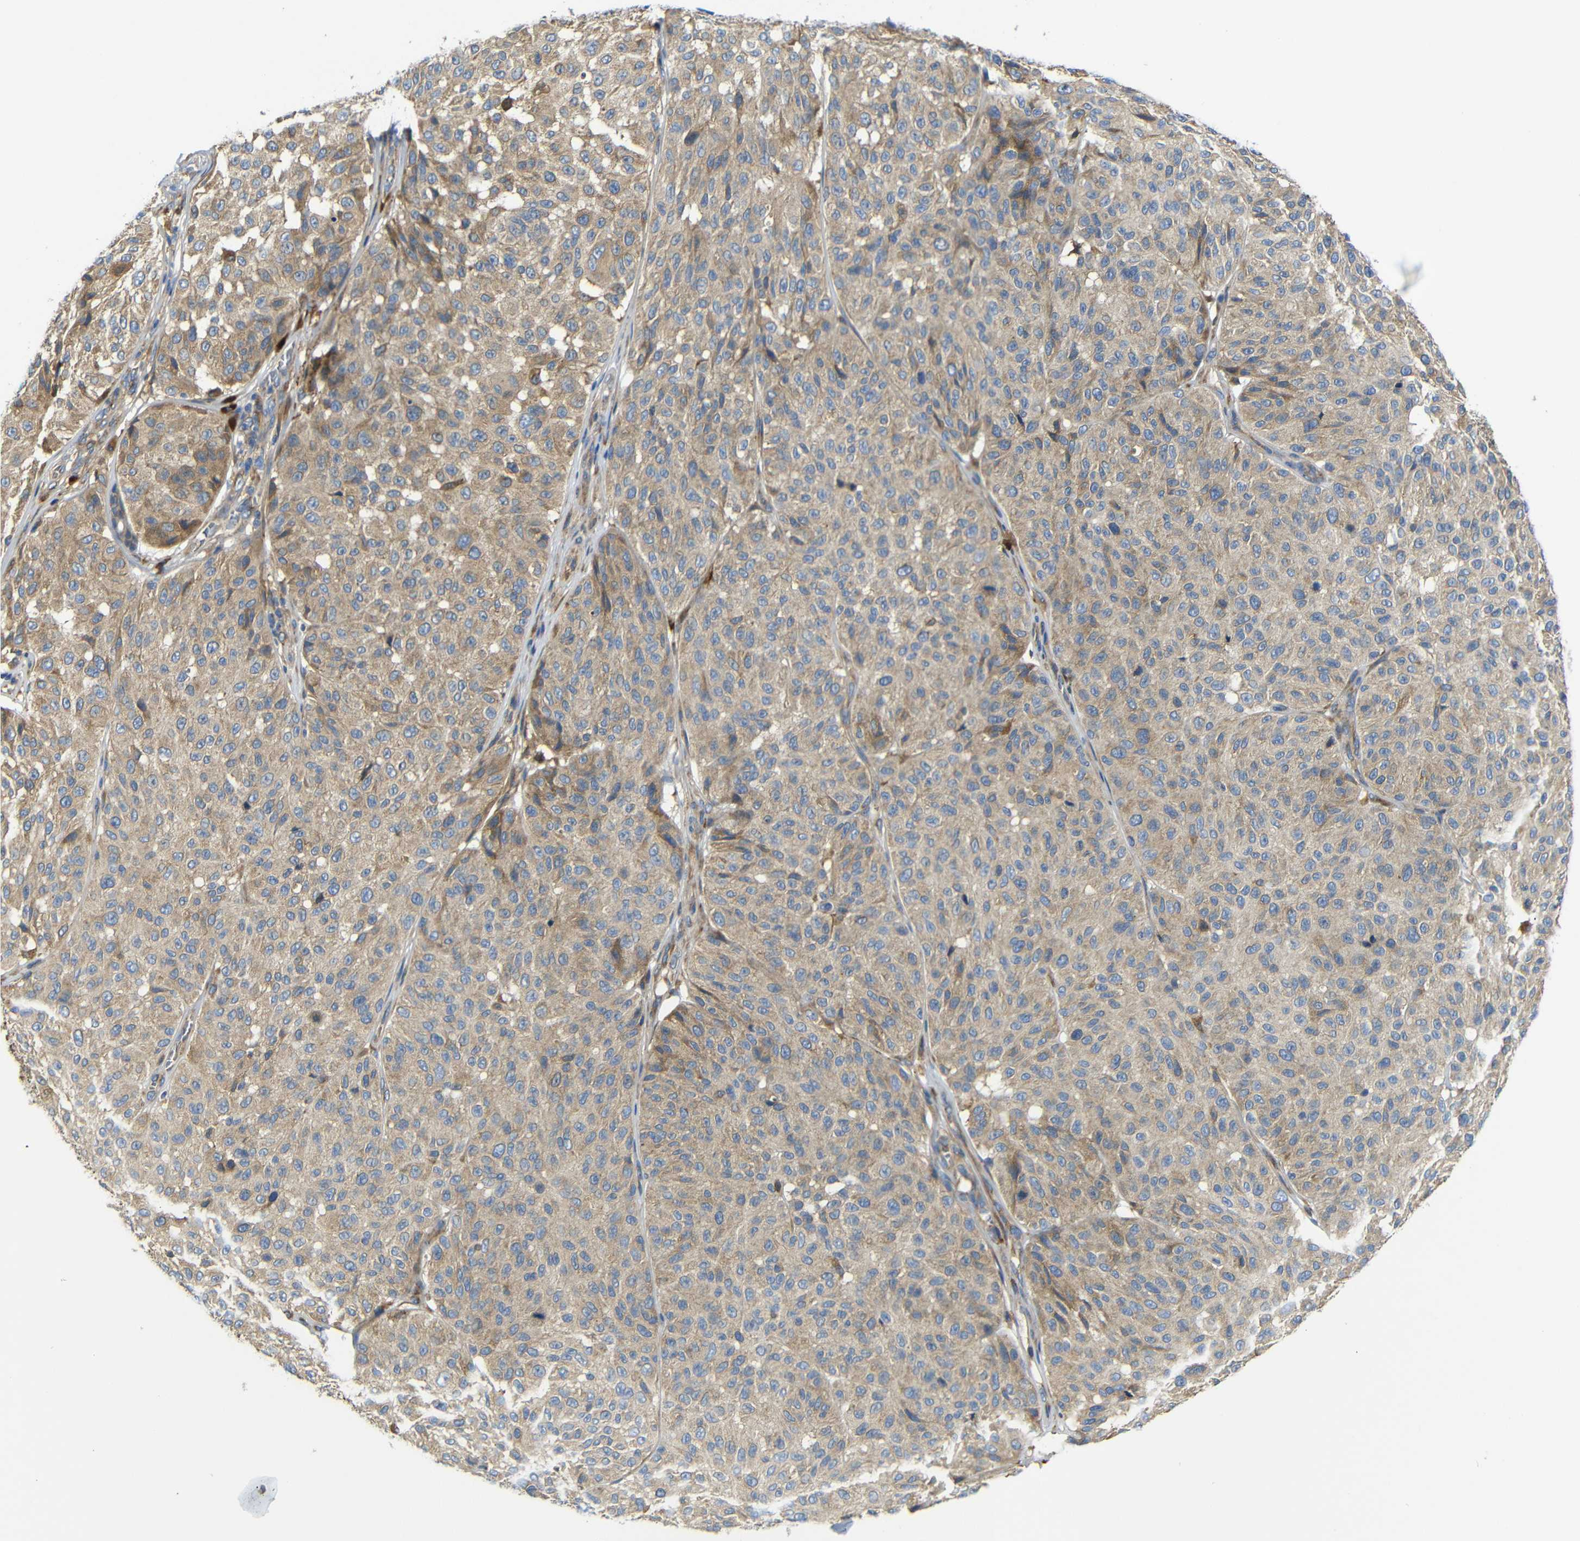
{"staining": {"intensity": "weak", "quantity": ">75%", "location": "cytoplasmic/membranous"}, "tissue": "melanoma", "cell_type": "Tumor cells", "image_type": "cancer", "snomed": [{"axis": "morphology", "description": "Malignant melanoma, NOS"}, {"axis": "topography", "description": "Skin"}], "caption": "Immunohistochemistry (IHC) photomicrograph of human melanoma stained for a protein (brown), which displays low levels of weak cytoplasmic/membranous expression in approximately >75% of tumor cells.", "gene": "CLCC1", "patient": {"sex": "female", "age": 46}}